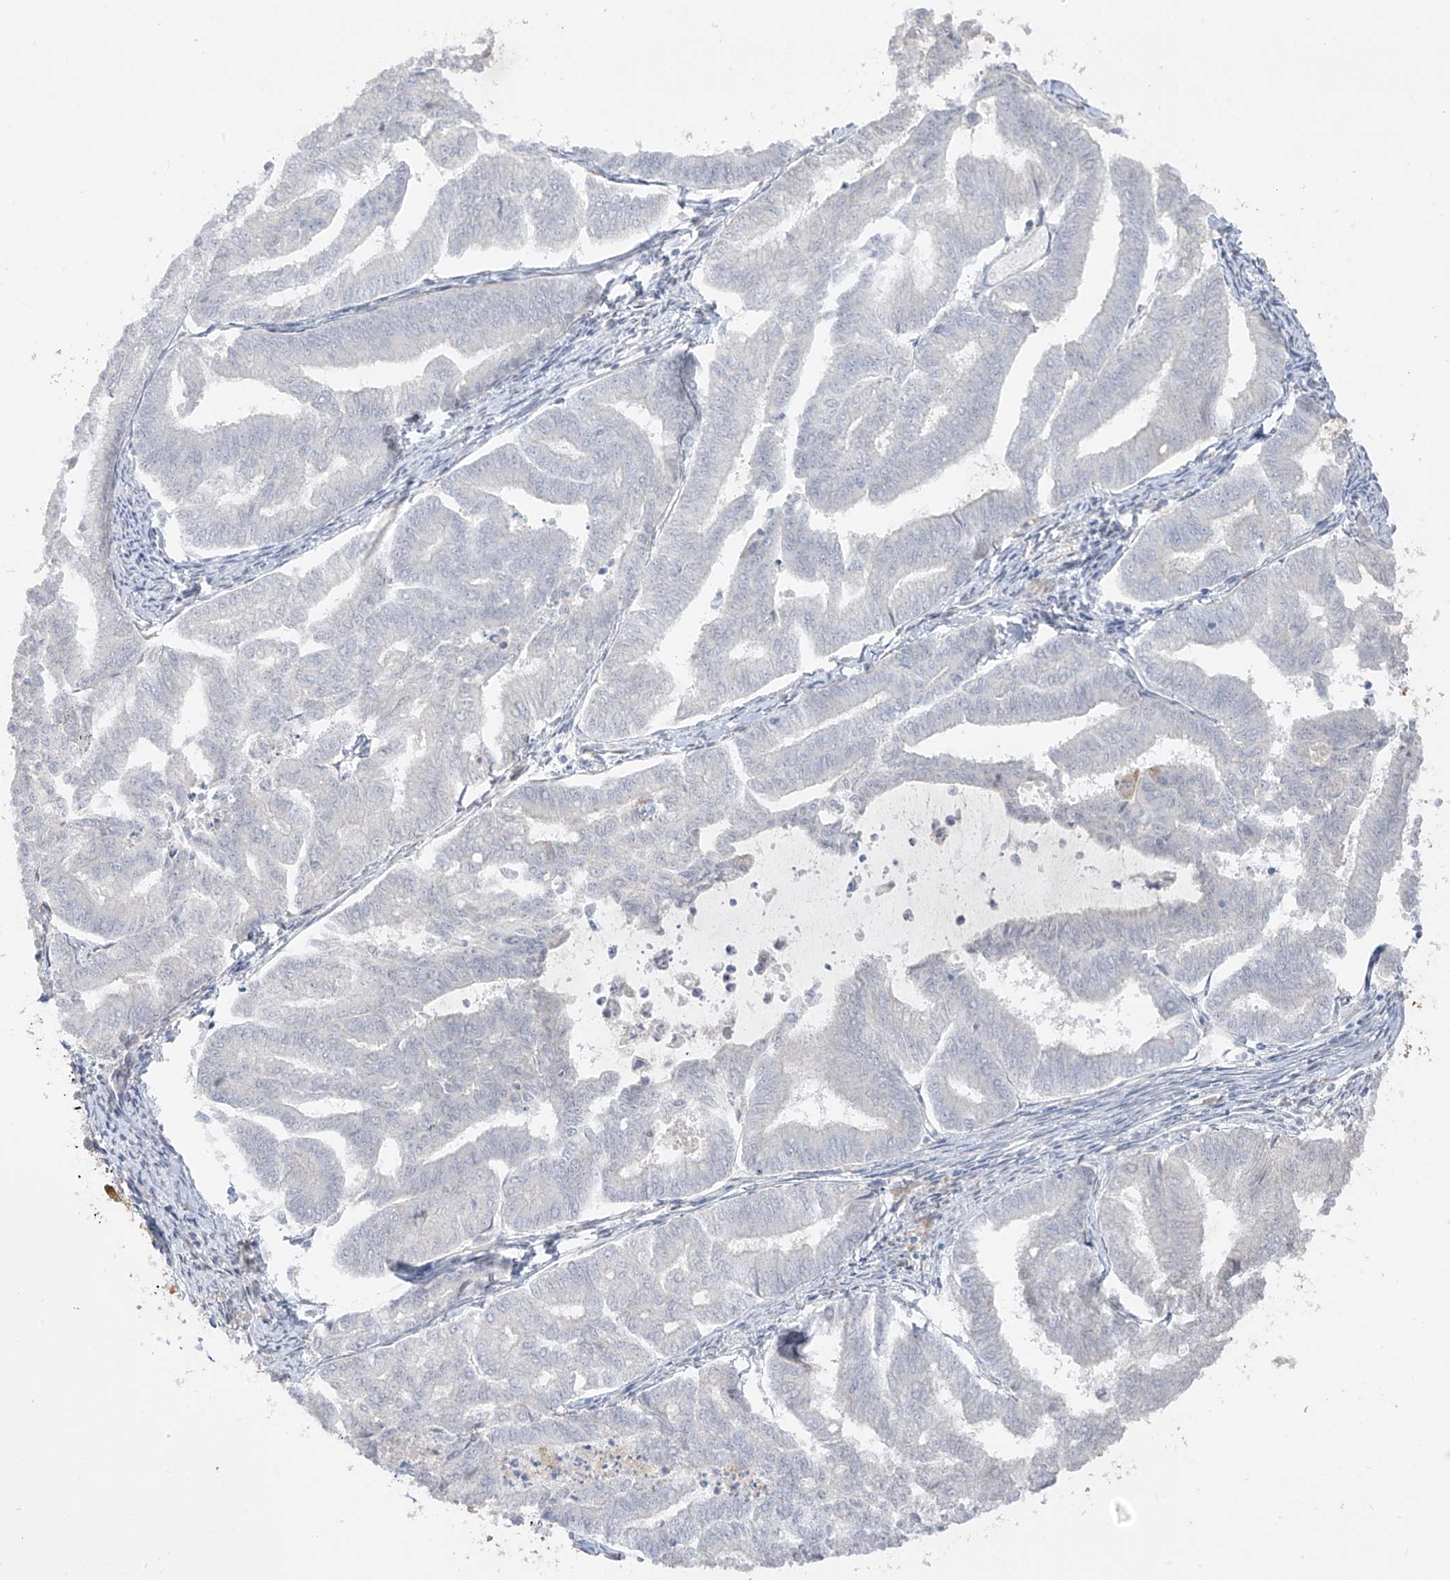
{"staining": {"intensity": "negative", "quantity": "none", "location": "none"}, "tissue": "endometrial cancer", "cell_type": "Tumor cells", "image_type": "cancer", "snomed": [{"axis": "morphology", "description": "Adenocarcinoma, NOS"}, {"axis": "topography", "description": "Endometrium"}], "caption": "Micrograph shows no significant protein positivity in tumor cells of endometrial adenocarcinoma. (Brightfield microscopy of DAB (3,3'-diaminobenzidine) immunohistochemistry at high magnification).", "gene": "DCDC2", "patient": {"sex": "female", "age": 79}}